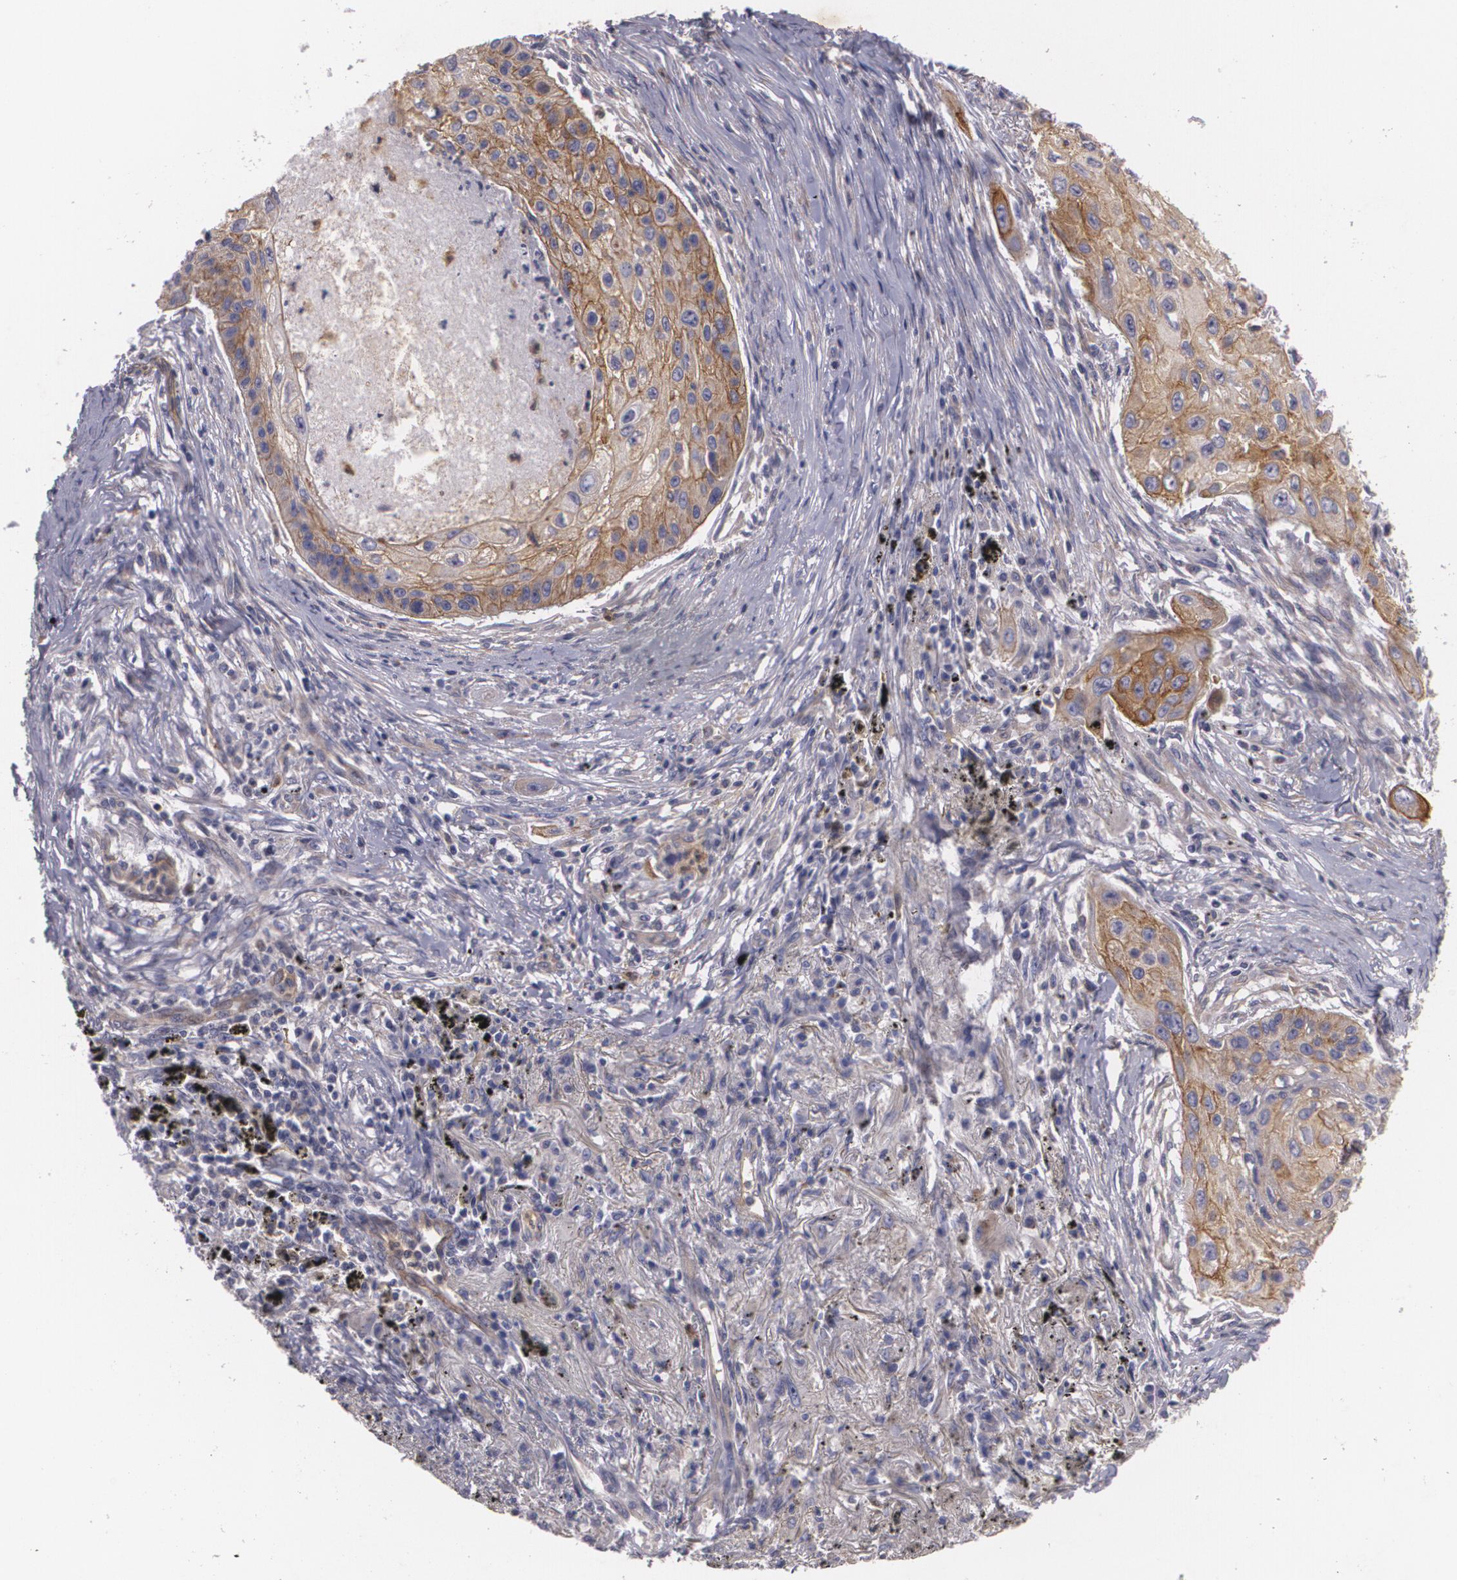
{"staining": {"intensity": "moderate", "quantity": ">75%", "location": "cytoplasmic/membranous"}, "tissue": "lung cancer", "cell_type": "Tumor cells", "image_type": "cancer", "snomed": [{"axis": "morphology", "description": "Squamous cell carcinoma, NOS"}, {"axis": "topography", "description": "Lung"}], "caption": "Tumor cells show medium levels of moderate cytoplasmic/membranous expression in approximately >75% of cells in human lung cancer (squamous cell carcinoma).", "gene": "KCNA4", "patient": {"sex": "male", "age": 71}}